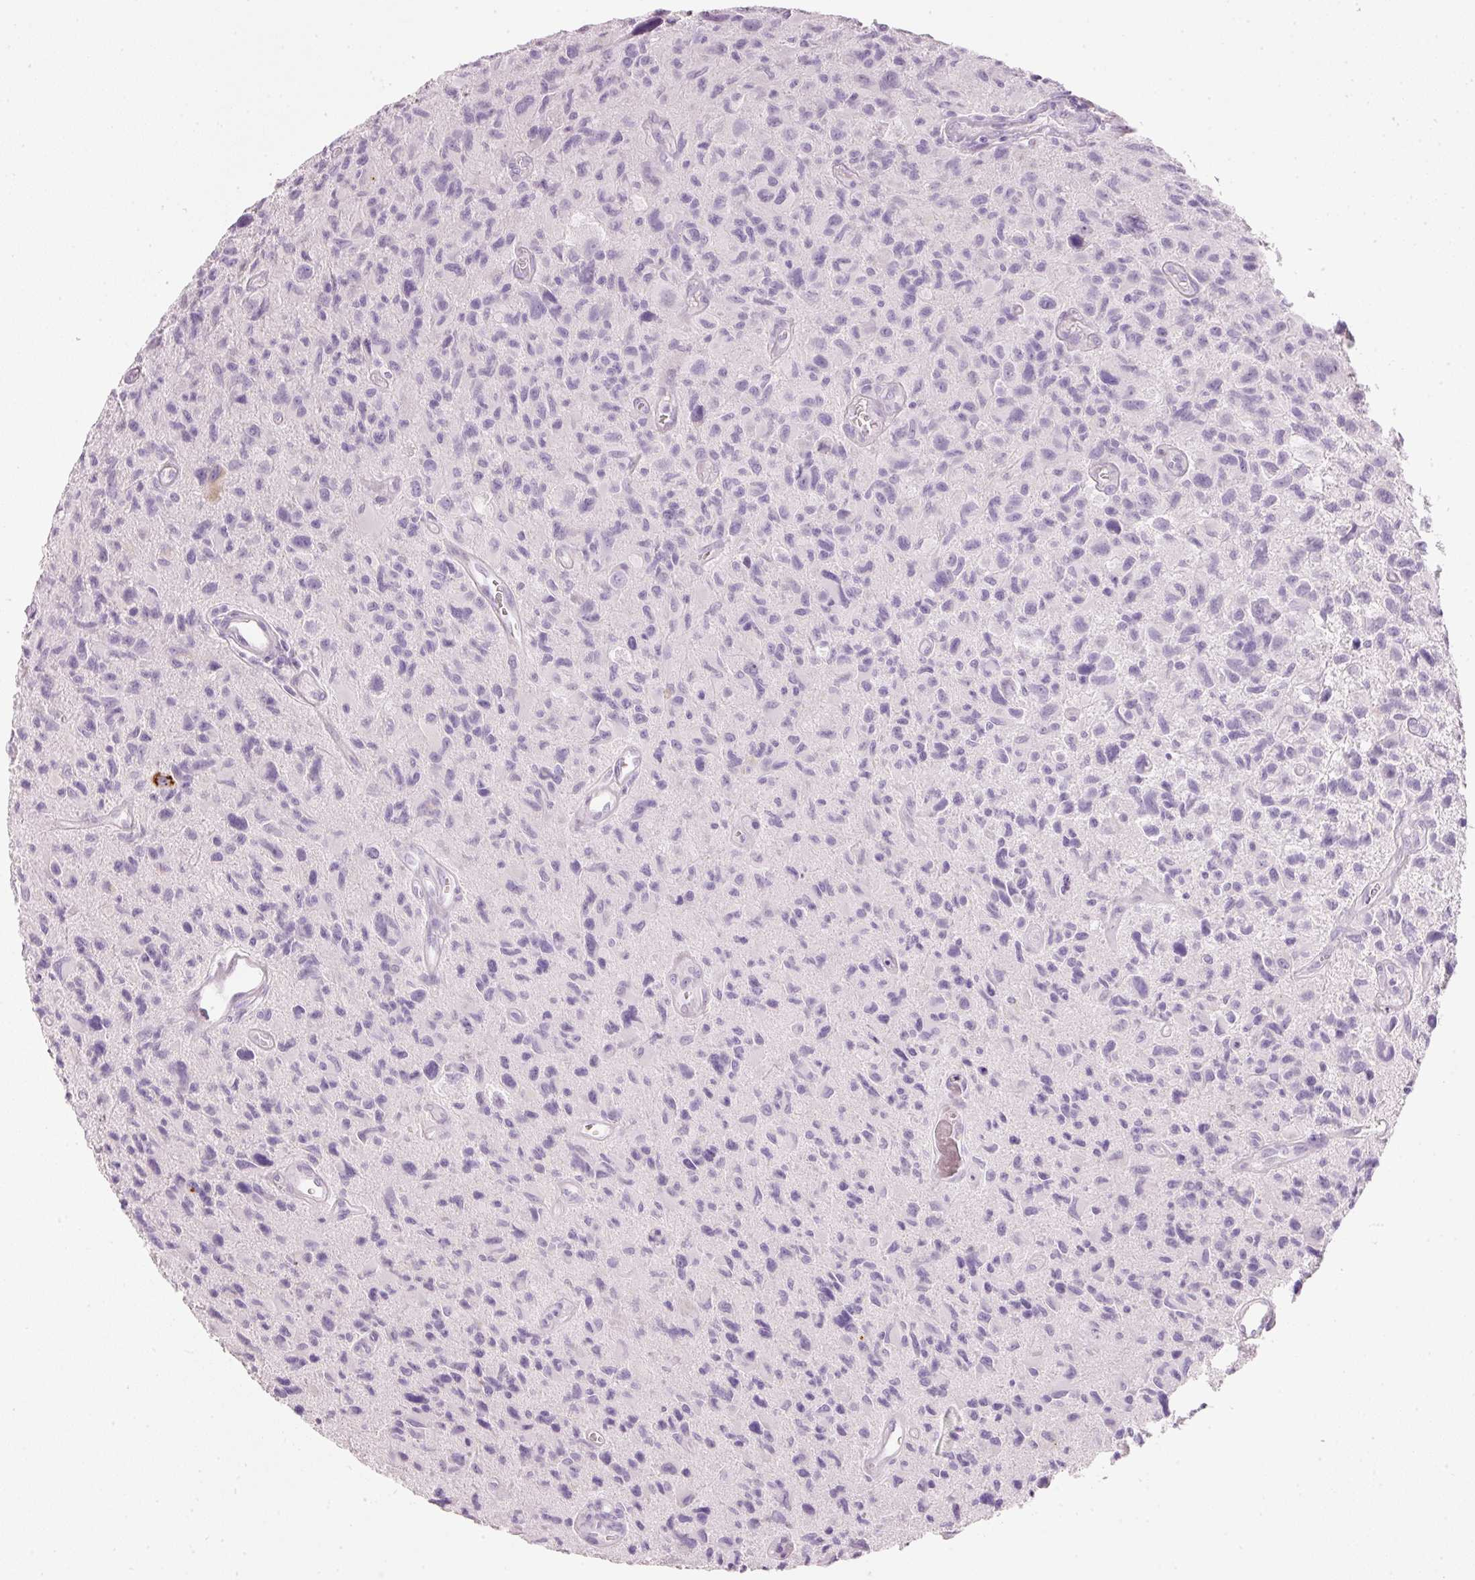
{"staining": {"intensity": "negative", "quantity": "none", "location": "none"}, "tissue": "glioma", "cell_type": "Tumor cells", "image_type": "cancer", "snomed": [{"axis": "morphology", "description": "Glioma, malignant, High grade"}, {"axis": "topography", "description": "Brain"}], "caption": "There is no significant positivity in tumor cells of glioma.", "gene": "PDXDC1", "patient": {"sex": "male", "age": 76}}